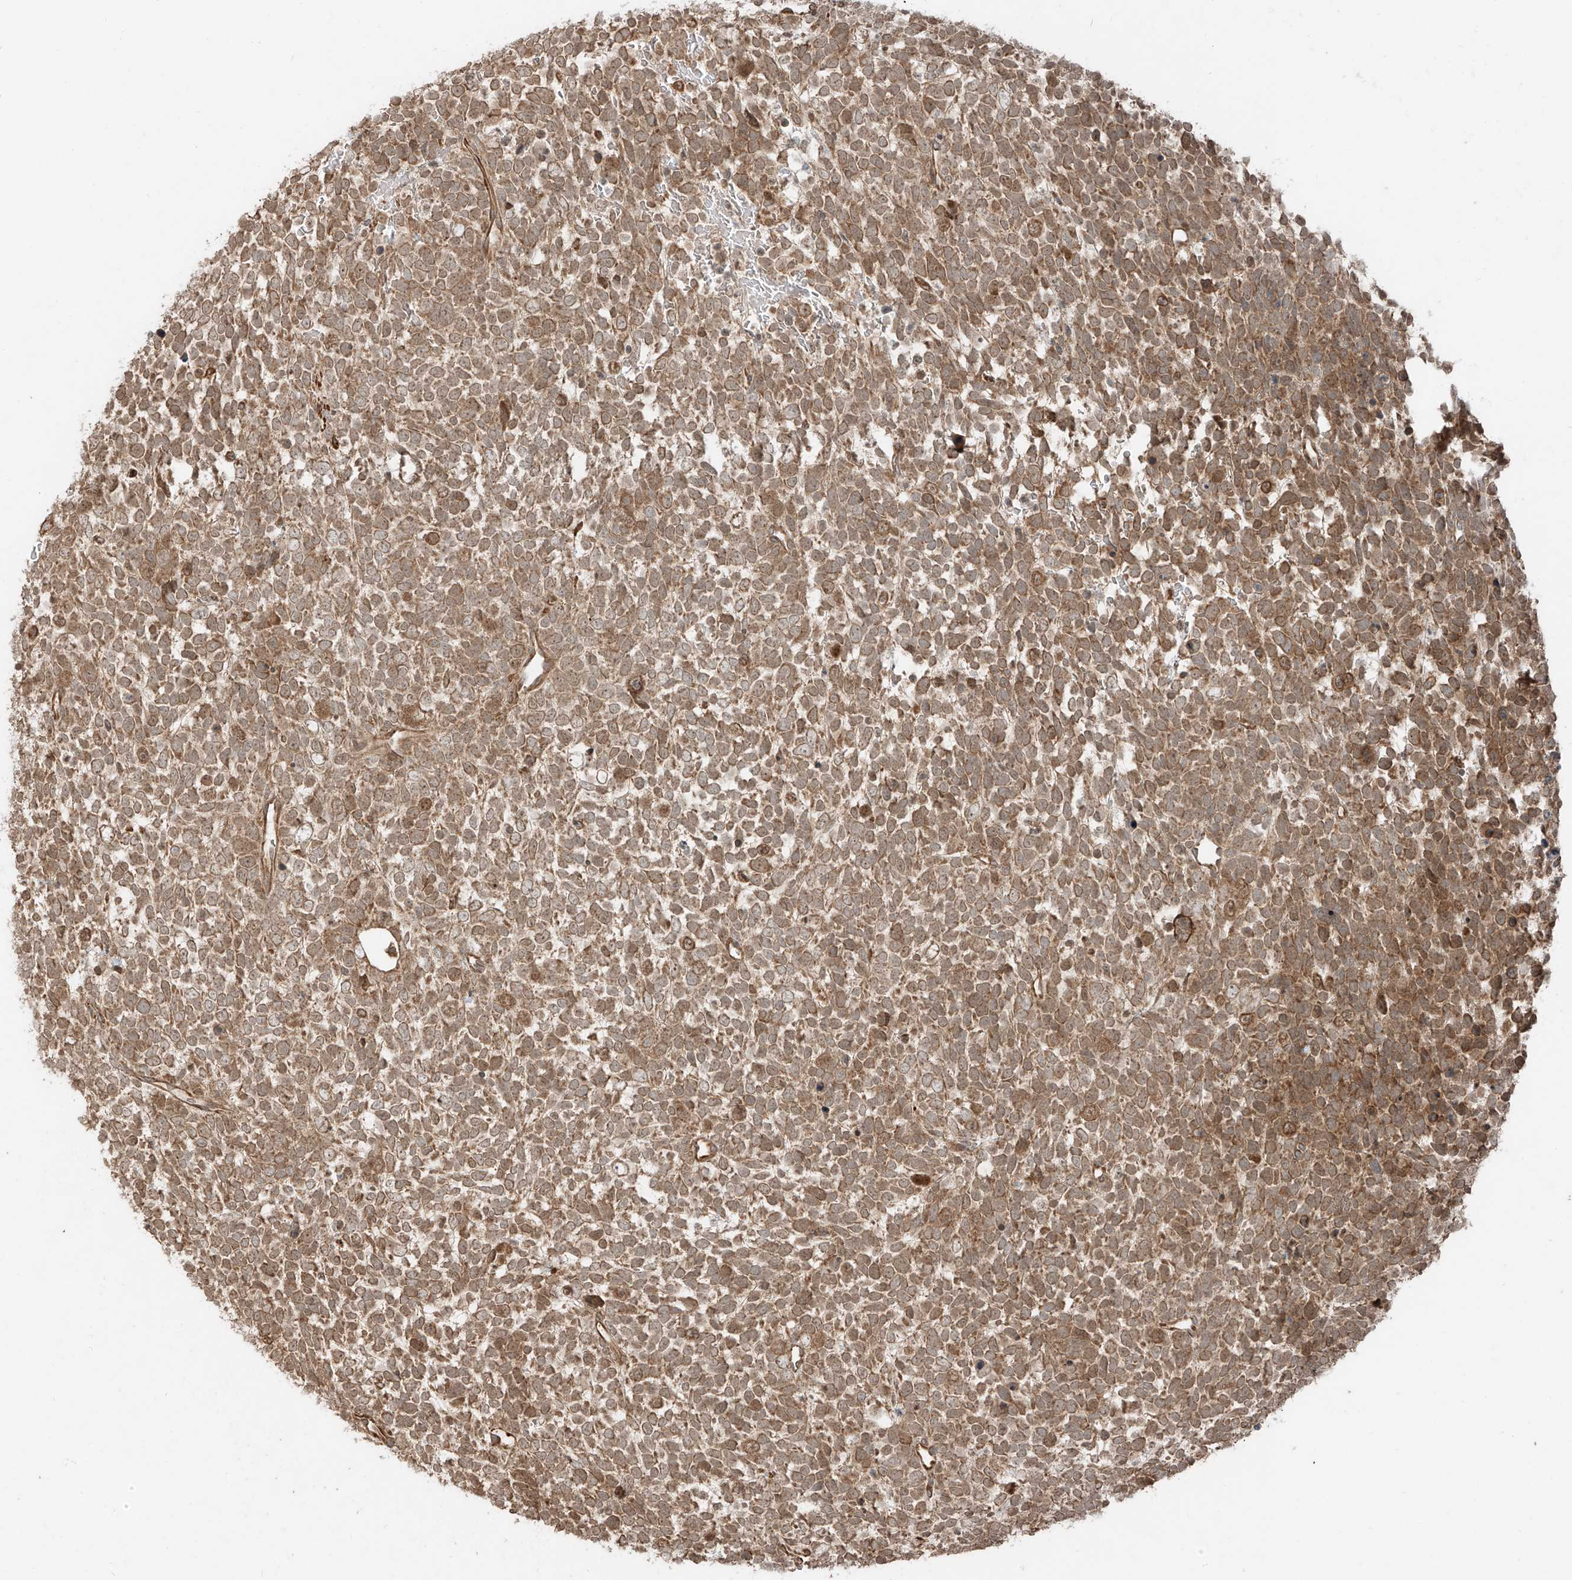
{"staining": {"intensity": "moderate", "quantity": ">75%", "location": "cytoplasmic/membranous"}, "tissue": "urothelial cancer", "cell_type": "Tumor cells", "image_type": "cancer", "snomed": [{"axis": "morphology", "description": "Urothelial carcinoma, High grade"}, {"axis": "topography", "description": "Urinary bladder"}], "caption": "A high-resolution histopathology image shows immunohistochemistry (IHC) staining of urothelial cancer, which reveals moderate cytoplasmic/membranous staining in about >75% of tumor cells. Using DAB (brown) and hematoxylin (blue) stains, captured at high magnification using brightfield microscopy.", "gene": "ANKZF1", "patient": {"sex": "female", "age": 82}}